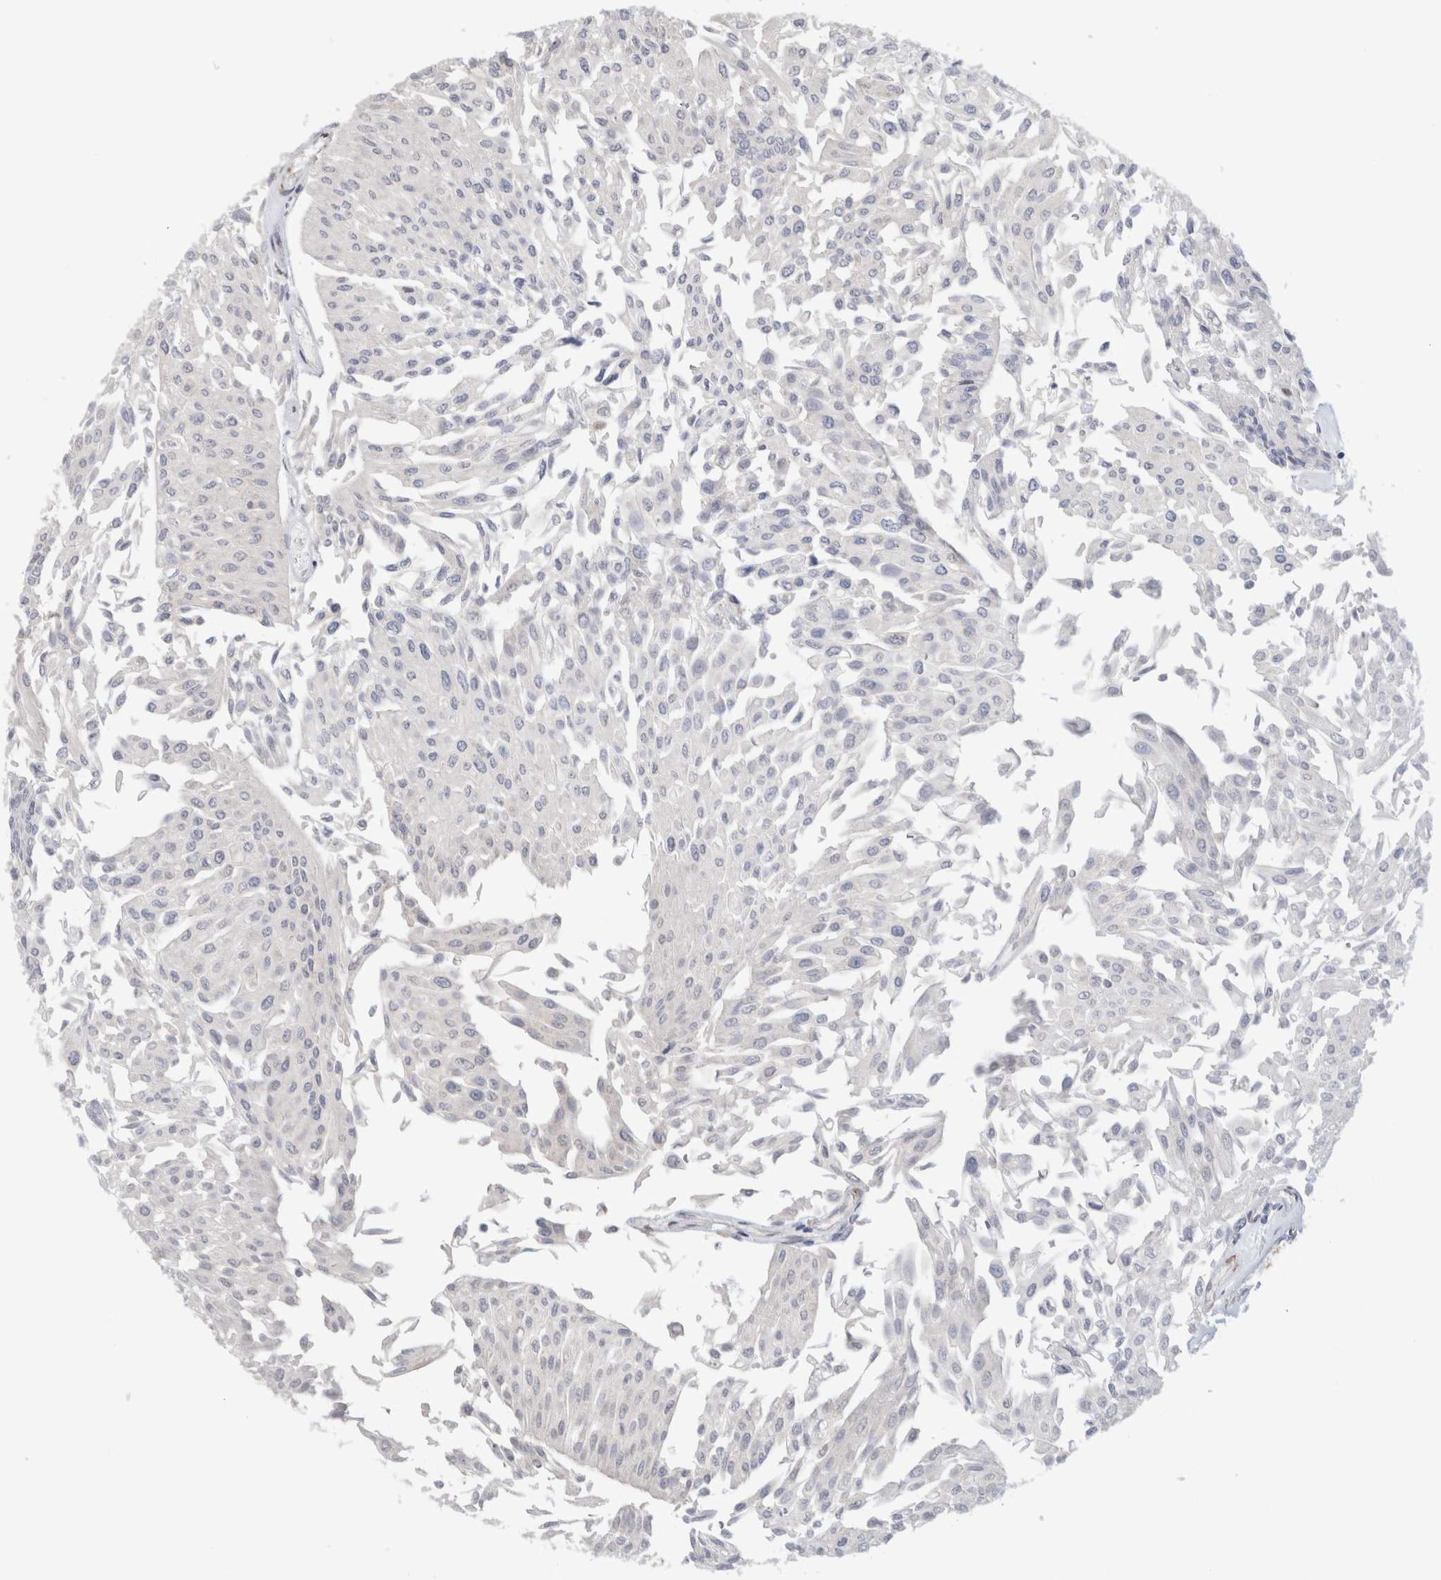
{"staining": {"intensity": "negative", "quantity": "none", "location": "none"}, "tissue": "urothelial cancer", "cell_type": "Tumor cells", "image_type": "cancer", "snomed": [{"axis": "morphology", "description": "Urothelial carcinoma, Low grade"}, {"axis": "topography", "description": "Urinary bladder"}], "caption": "This image is of low-grade urothelial carcinoma stained with immunohistochemistry to label a protein in brown with the nuclei are counter-stained blue. There is no positivity in tumor cells. (Stains: DAB IHC with hematoxylin counter stain, Microscopy: brightfield microscopy at high magnification).", "gene": "HDLBP", "patient": {"sex": "male", "age": 67}}